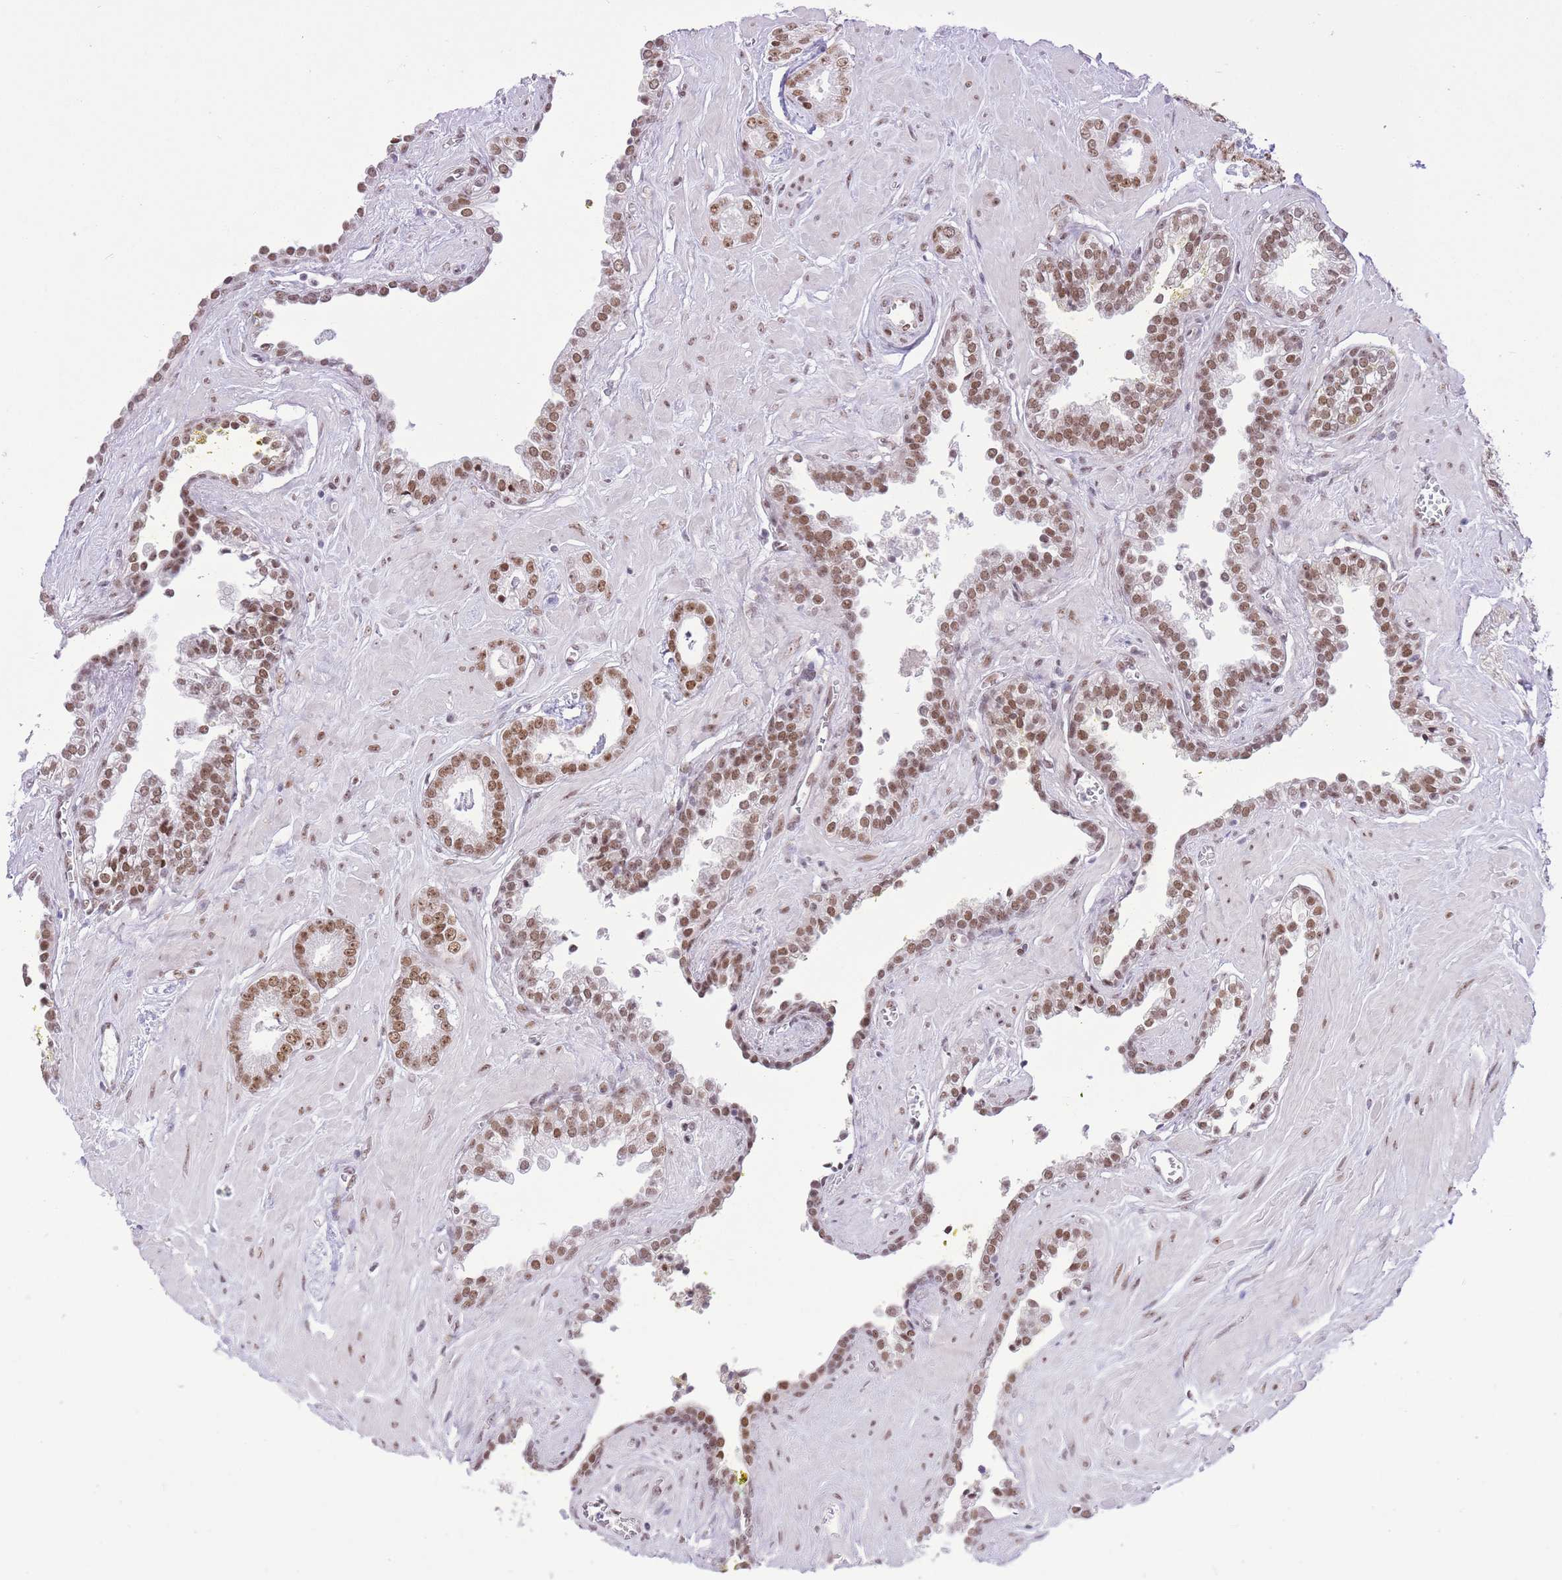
{"staining": {"intensity": "moderate", "quantity": ">75%", "location": "nuclear"}, "tissue": "prostate cancer", "cell_type": "Tumor cells", "image_type": "cancer", "snomed": [{"axis": "morphology", "description": "Adenocarcinoma, Low grade"}, {"axis": "topography", "description": "Prostate"}], "caption": "The histopathology image reveals a brown stain indicating the presence of a protein in the nuclear of tumor cells in prostate cancer (adenocarcinoma (low-grade)).", "gene": "ZBED5", "patient": {"sex": "male", "age": 60}}